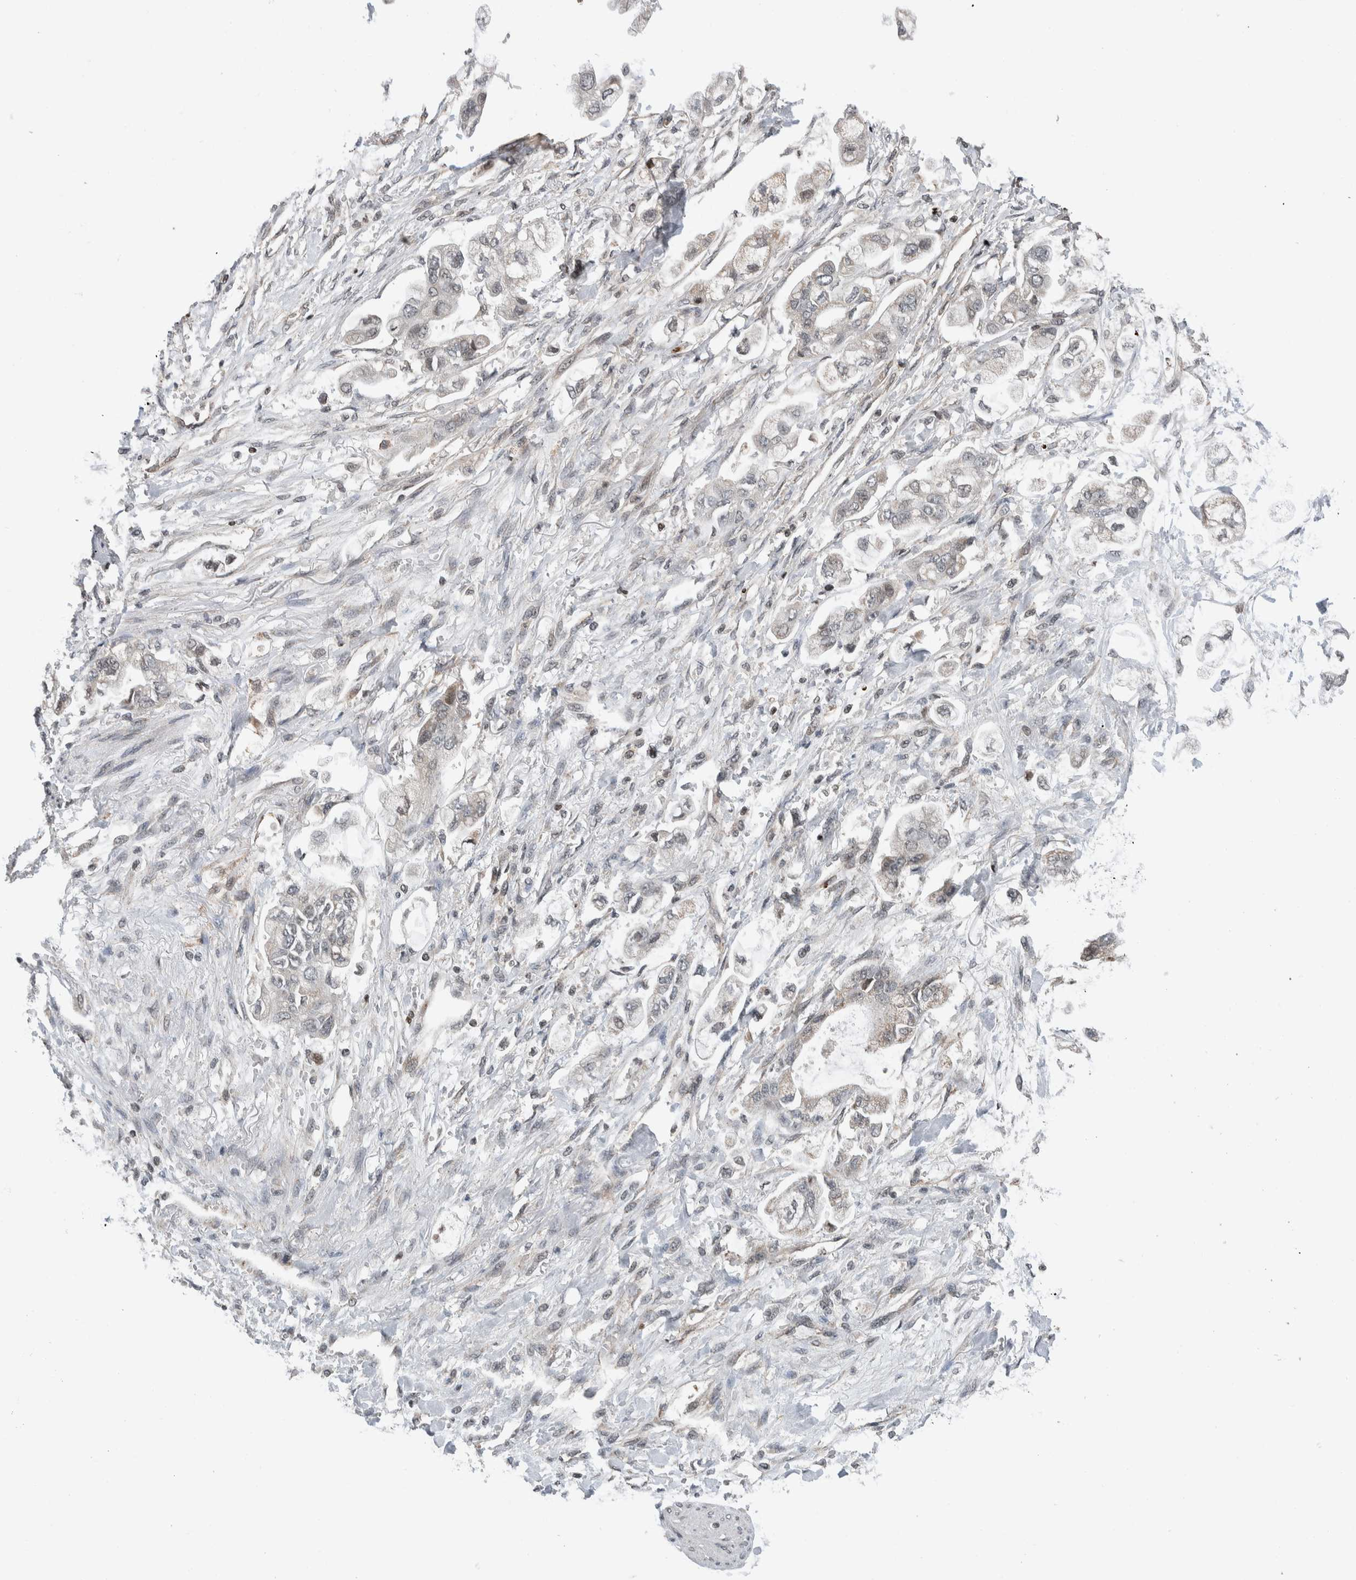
{"staining": {"intensity": "weak", "quantity": "<25%", "location": "cytoplasmic/membranous"}, "tissue": "stomach cancer", "cell_type": "Tumor cells", "image_type": "cancer", "snomed": [{"axis": "morphology", "description": "Normal tissue, NOS"}, {"axis": "morphology", "description": "Adenocarcinoma, NOS"}, {"axis": "topography", "description": "Stomach"}], "caption": "A high-resolution image shows immunohistochemistry (IHC) staining of adenocarcinoma (stomach), which displays no significant staining in tumor cells. The staining was performed using DAB (3,3'-diaminobenzidine) to visualize the protein expression in brown, while the nuclei were stained in blue with hematoxylin (Magnification: 20x).", "gene": "NPLOC4", "patient": {"sex": "male", "age": 62}}